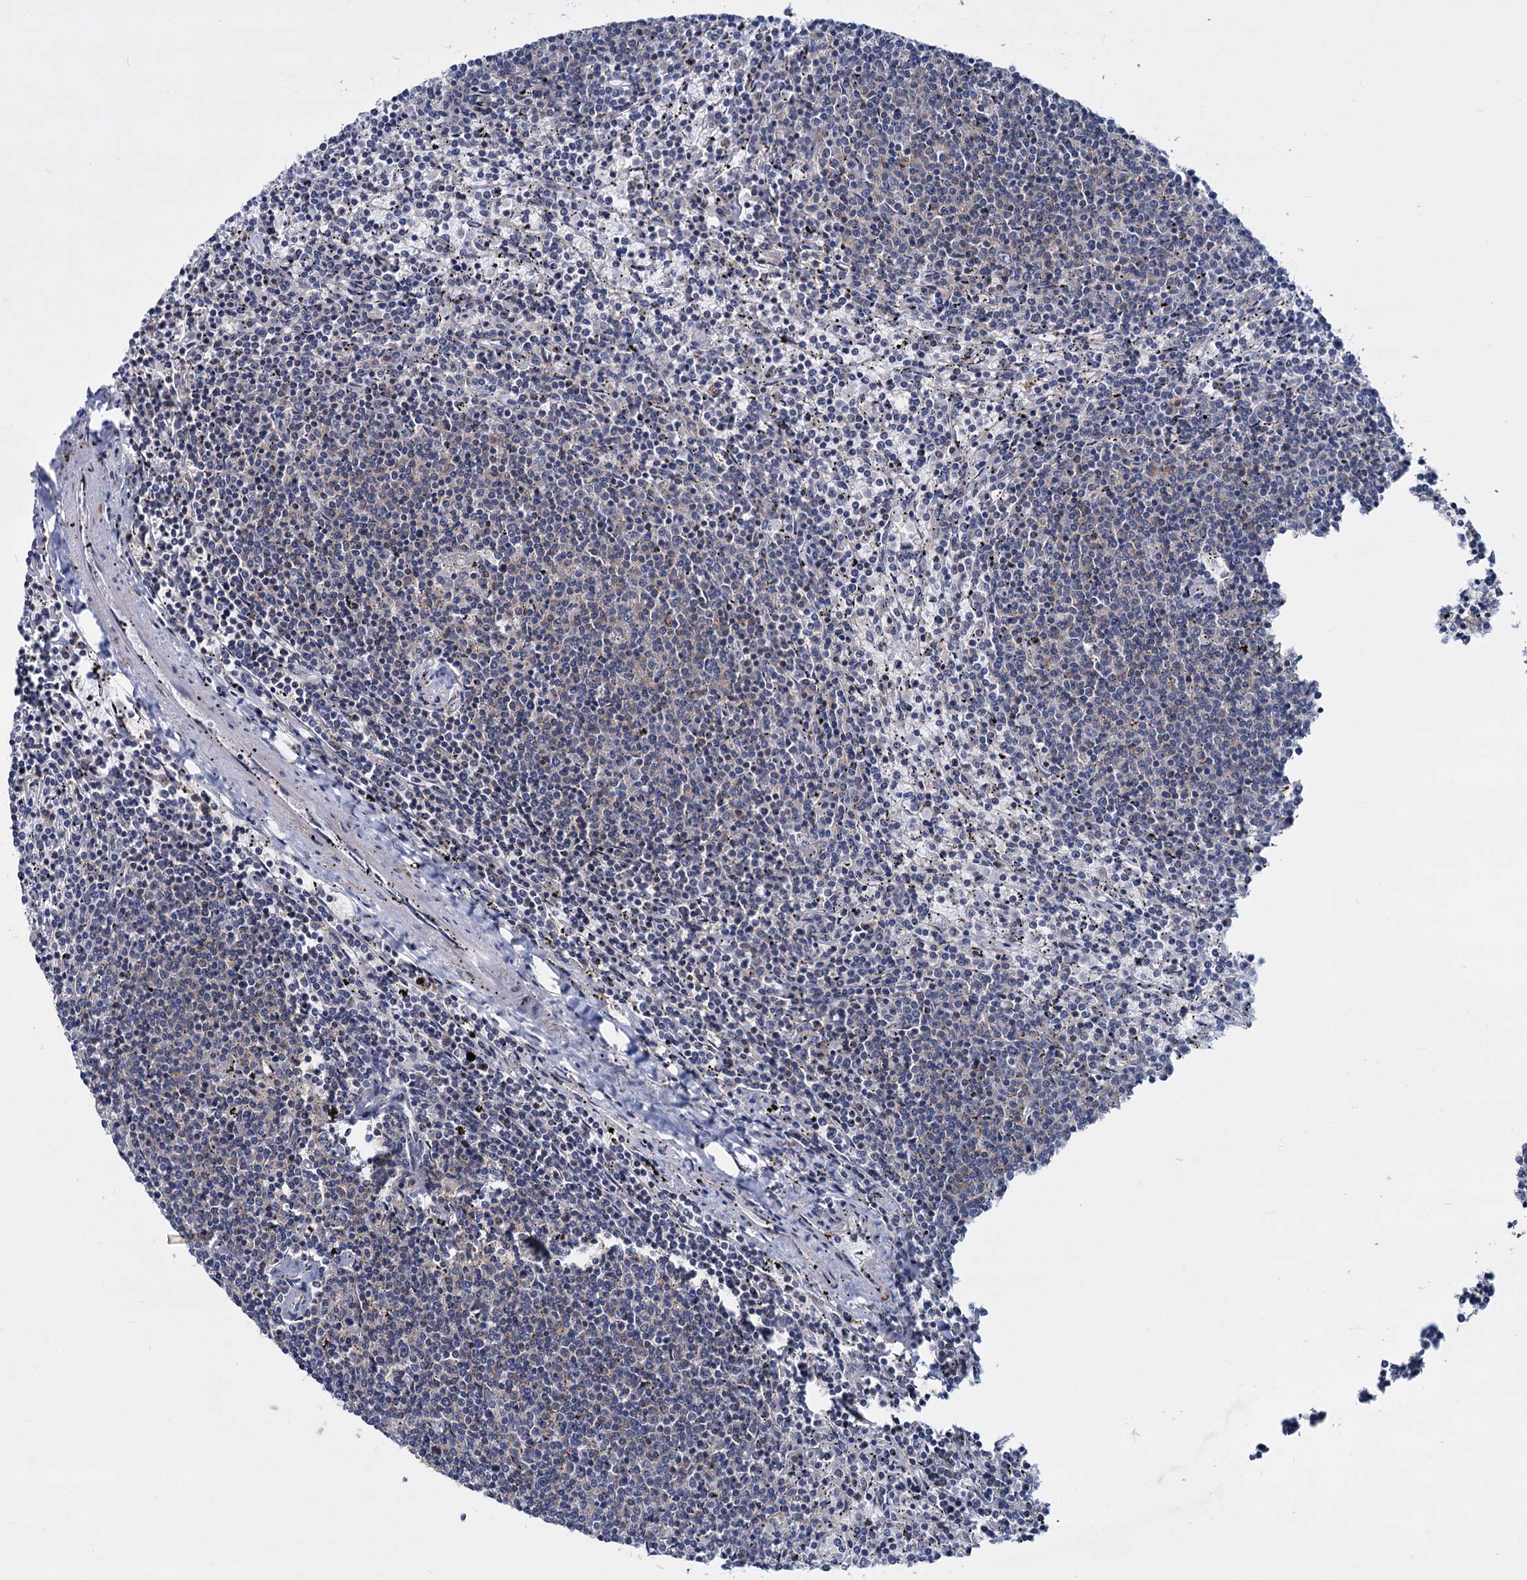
{"staining": {"intensity": "negative", "quantity": "none", "location": "none"}, "tissue": "lymphoma", "cell_type": "Tumor cells", "image_type": "cancer", "snomed": [{"axis": "morphology", "description": "Malignant lymphoma, non-Hodgkin's type, Low grade"}, {"axis": "topography", "description": "Spleen"}], "caption": "This image is of lymphoma stained with immunohistochemistry to label a protein in brown with the nuclei are counter-stained blue. There is no staining in tumor cells.", "gene": "LRCH4", "patient": {"sex": "female", "age": 50}}